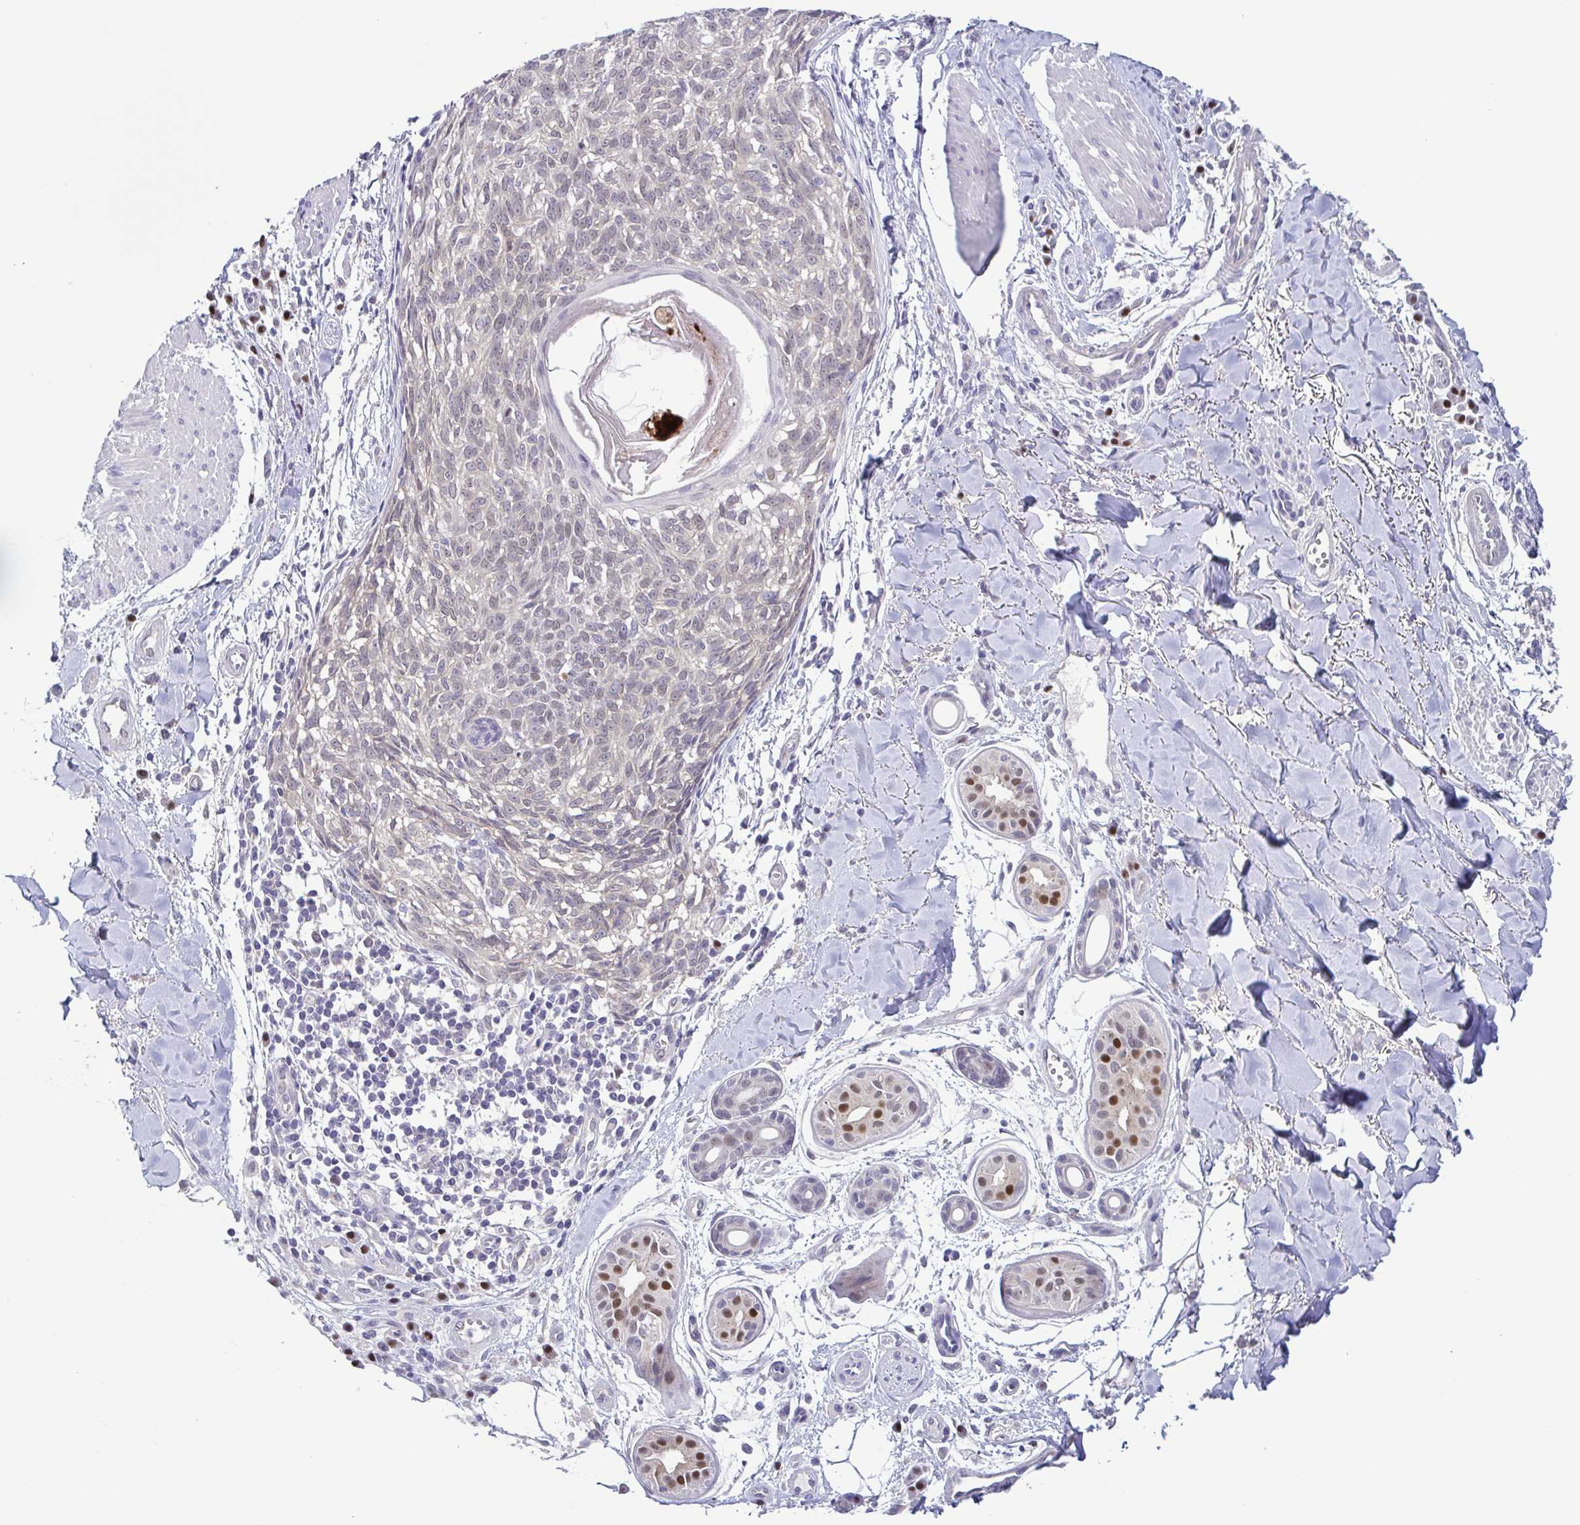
{"staining": {"intensity": "negative", "quantity": "none", "location": "none"}, "tissue": "melanoma", "cell_type": "Tumor cells", "image_type": "cancer", "snomed": [{"axis": "morphology", "description": "Malignant melanoma, NOS"}, {"axis": "topography", "description": "Skin"}], "caption": "The IHC photomicrograph has no significant staining in tumor cells of melanoma tissue.", "gene": "UBE2Q1", "patient": {"sex": "male", "age": 48}}